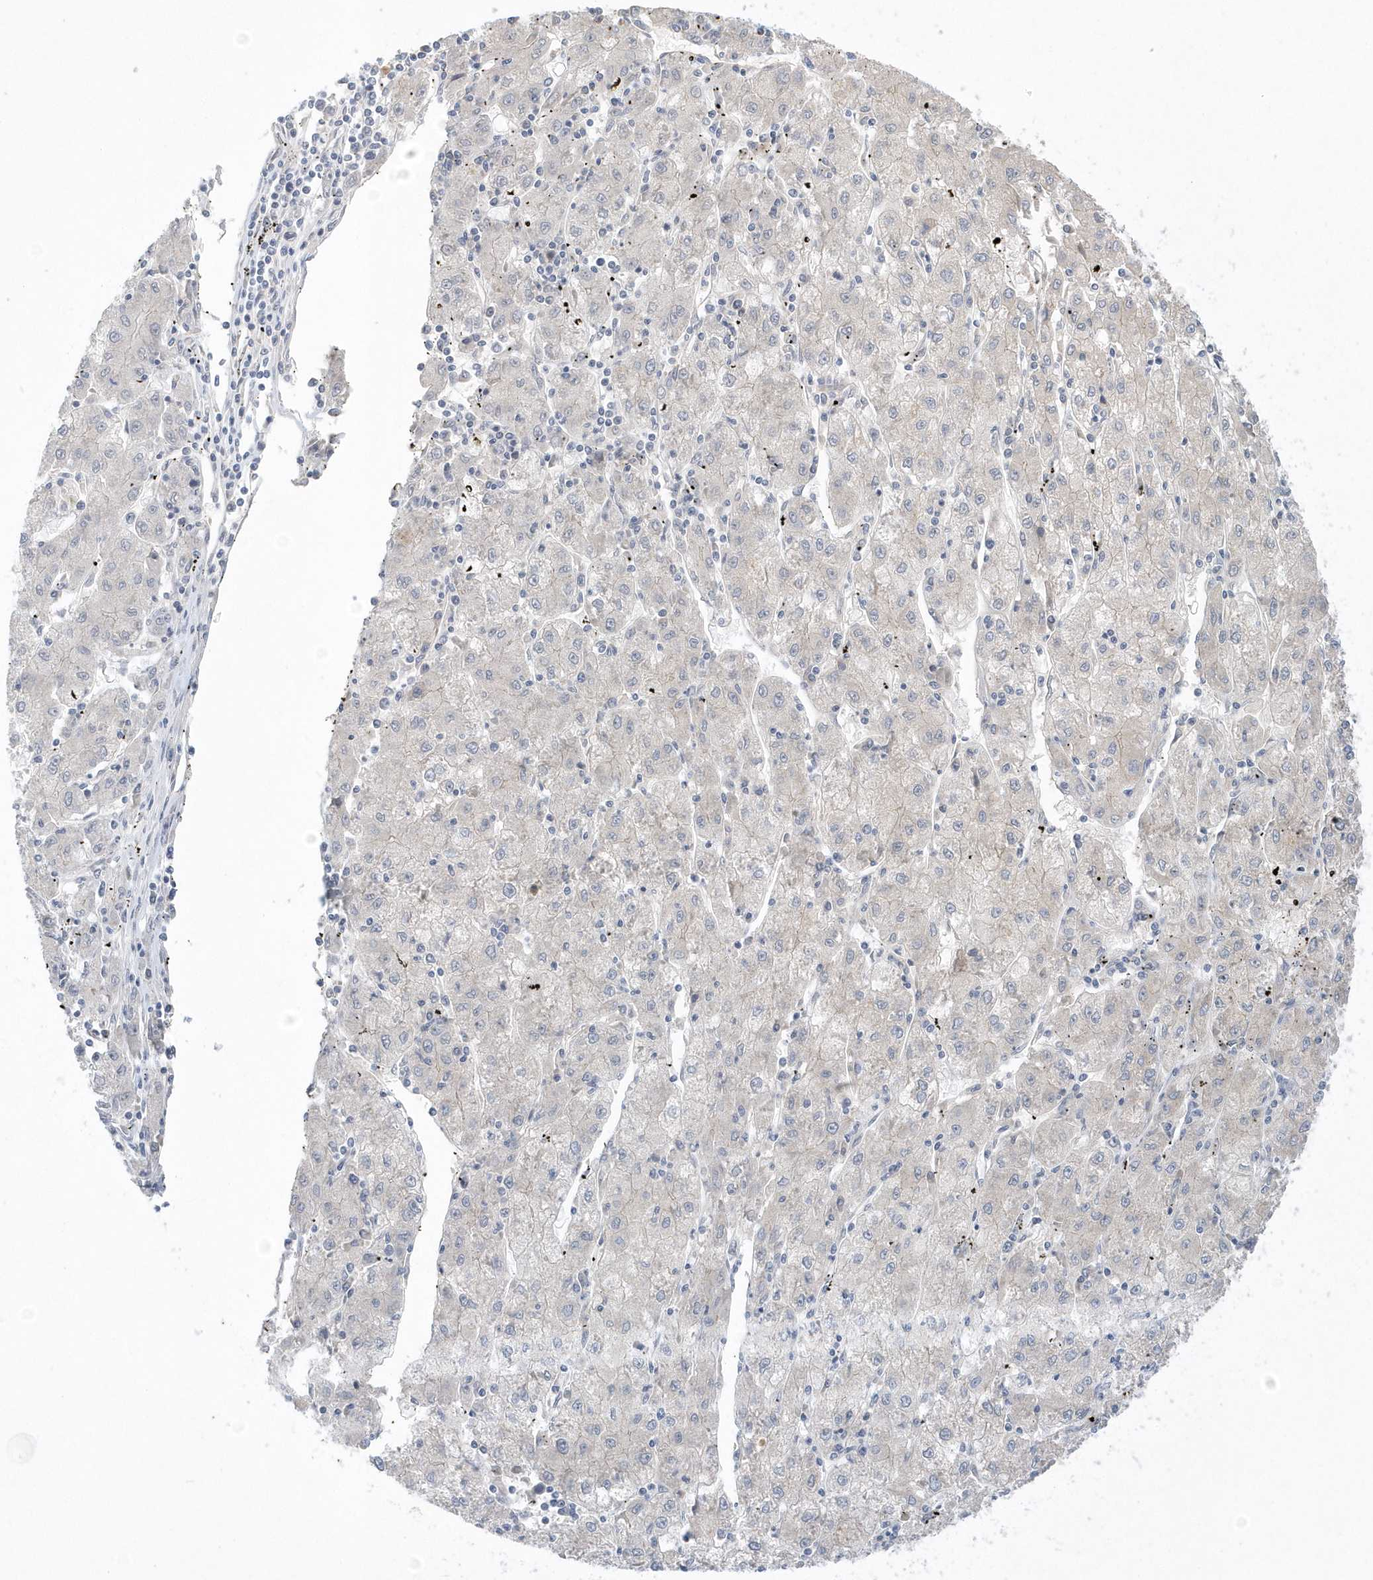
{"staining": {"intensity": "negative", "quantity": "none", "location": "none"}, "tissue": "liver cancer", "cell_type": "Tumor cells", "image_type": "cancer", "snomed": [{"axis": "morphology", "description": "Carcinoma, Hepatocellular, NOS"}, {"axis": "topography", "description": "Liver"}], "caption": "Histopathology image shows no significant protein staining in tumor cells of liver cancer.", "gene": "ZC3H12D", "patient": {"sex": "male", "age": 72}}